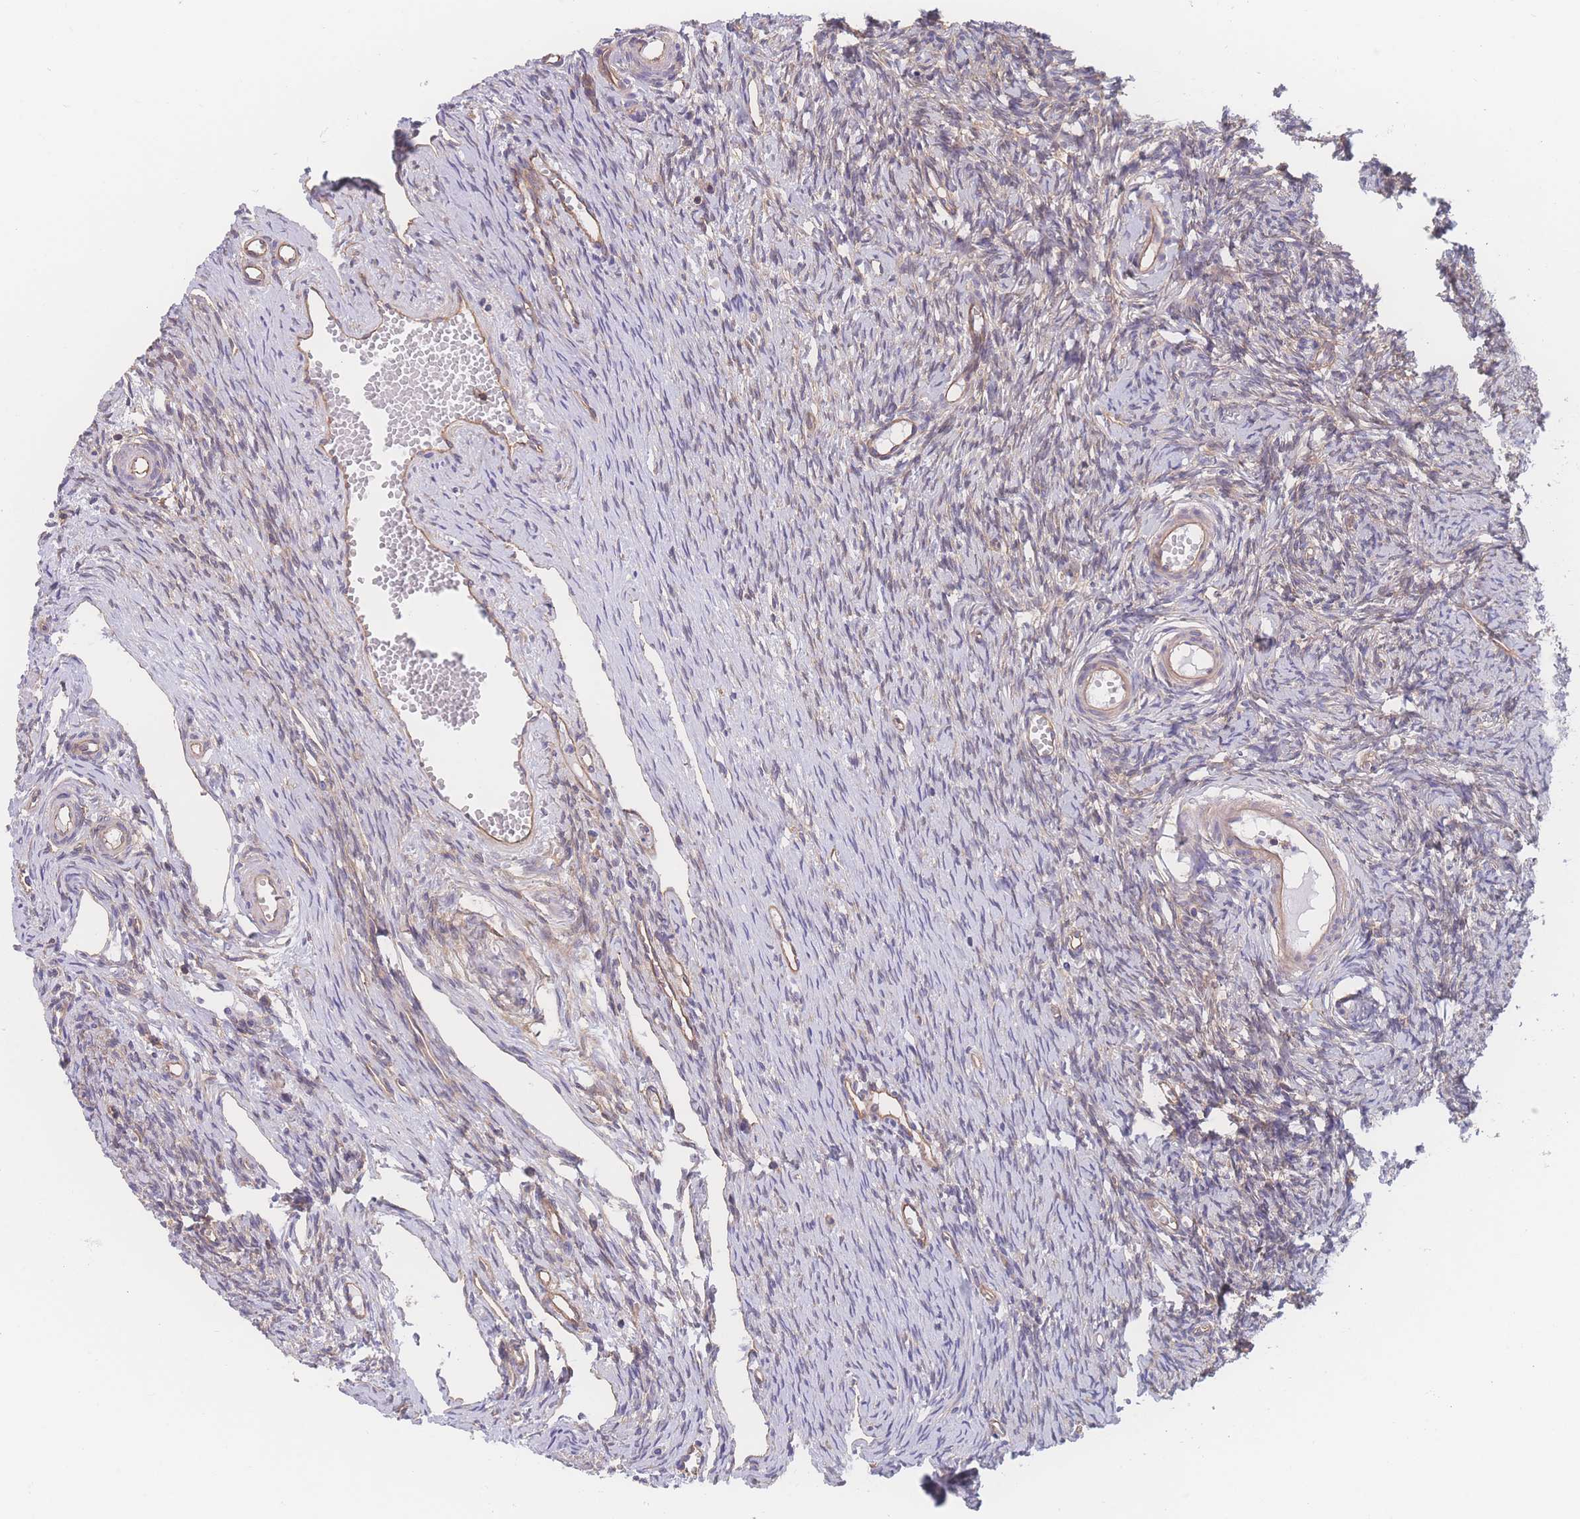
{"staining": {"intensity": "negative", "quantity": "none", "location": "none"}, "tissue": "ovary", "cell_type": "Follicle cells", "image_type": "normal", "snomed": [{"axis": "morphology", "description": "Normal tissue, NOS"}, {"axis": "topography", "description": "Ovary"}], "caption": "IHC of normal ovary reveals no positivity in follicle cells.", "gene": "CFAP97", "patient": {"sex": "female", "age": 51}}